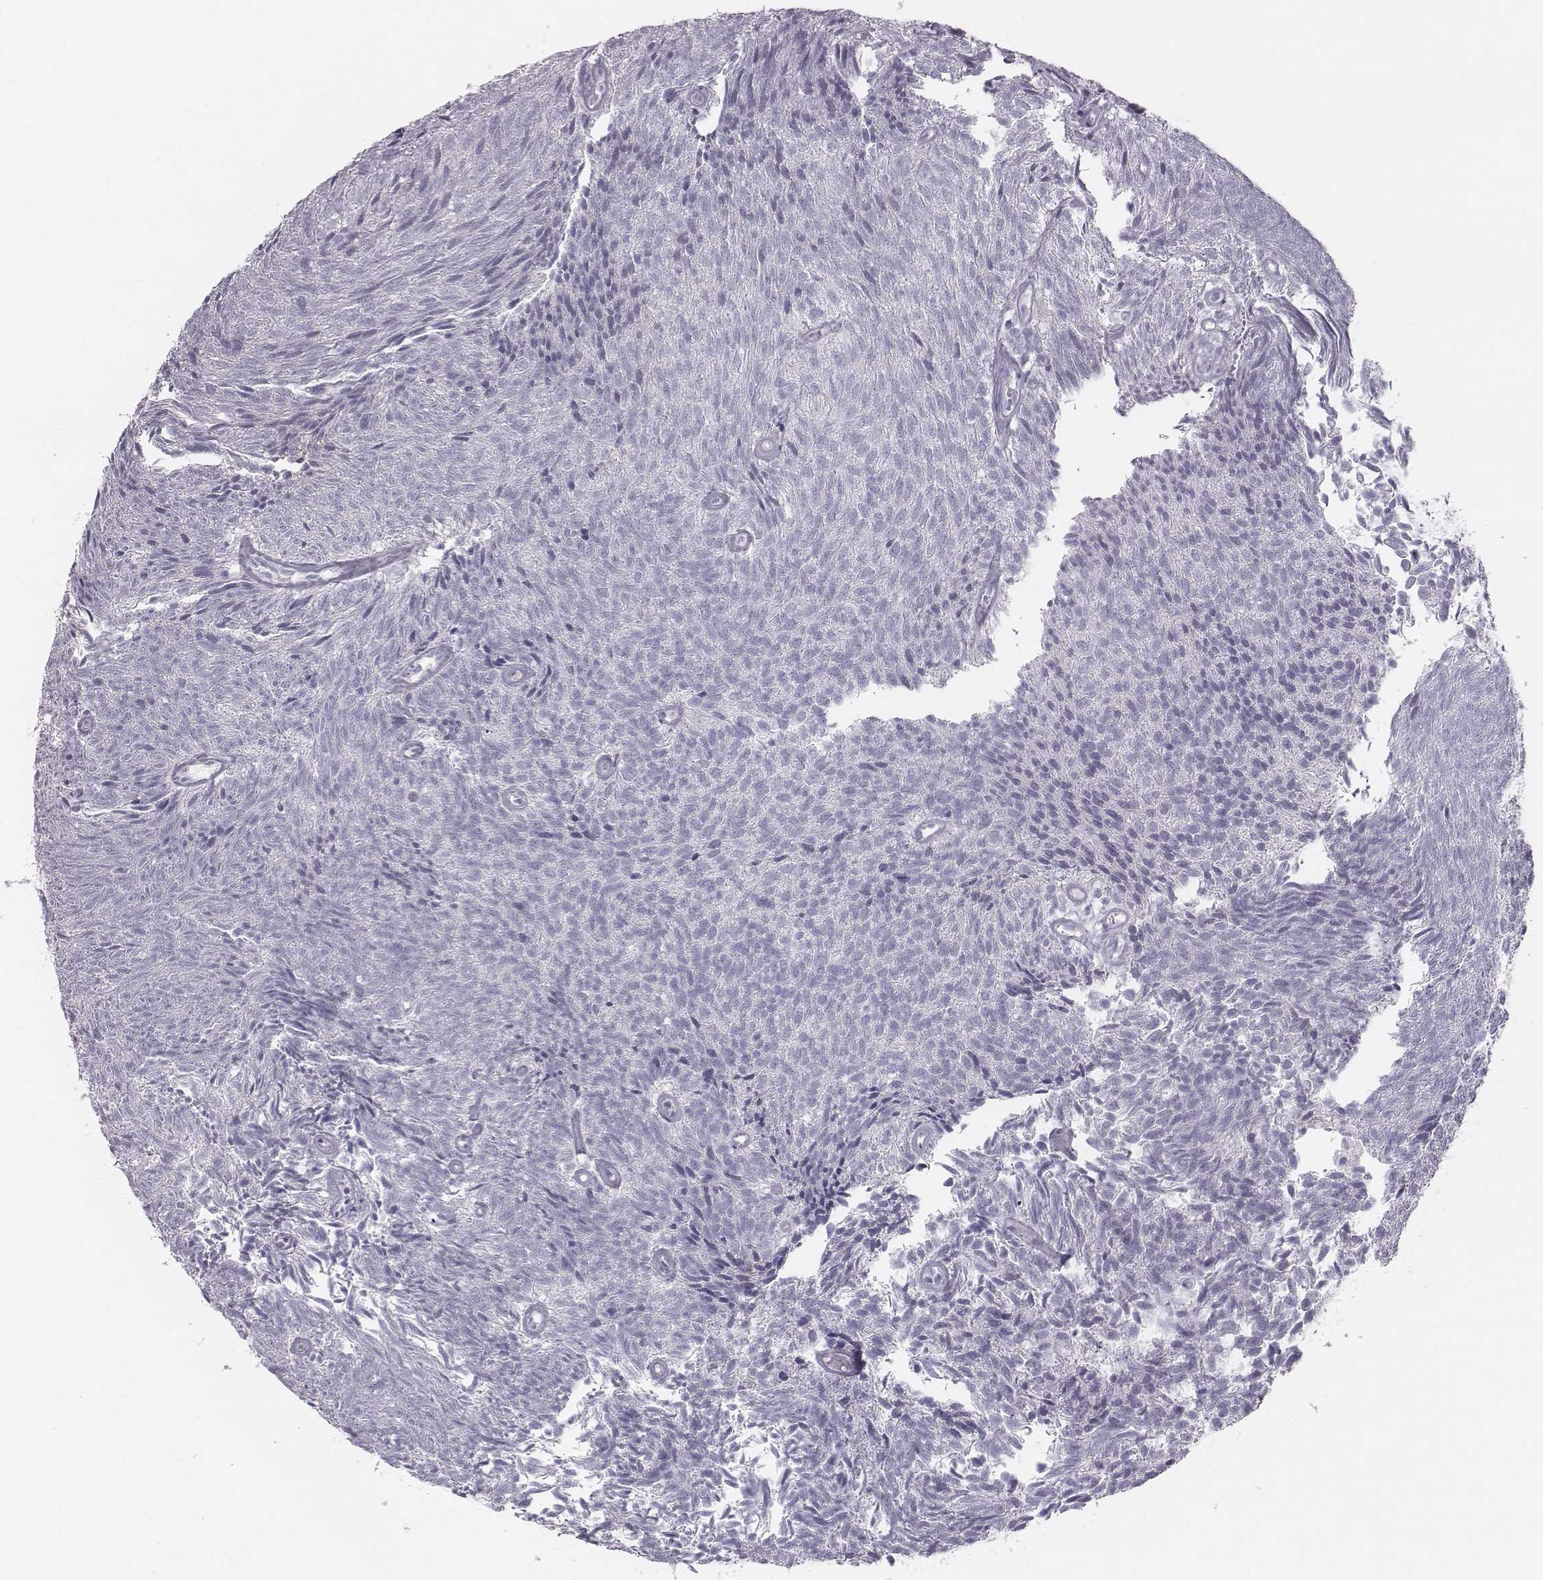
{"staining": {"intensity": "negative", "quantity": "none", "location": "none"}, "tissue": "urothelial cancer", "cell_type": "Tumor cells", "image_type": "cancer", "snomed": [{"axis": "morphology", "description": "Urothelial carcinoma, Low grade"}, {"axis": "topography", "description": "Urinary bladder"}], "caption": "DAB (3,3'-diaminobenzidine) immunohistochemical staining of urothelial cancer shows no significant staining in tumor cells.", "gene": "CACNG4", "patient": {"sex": "male", "age": 77}}